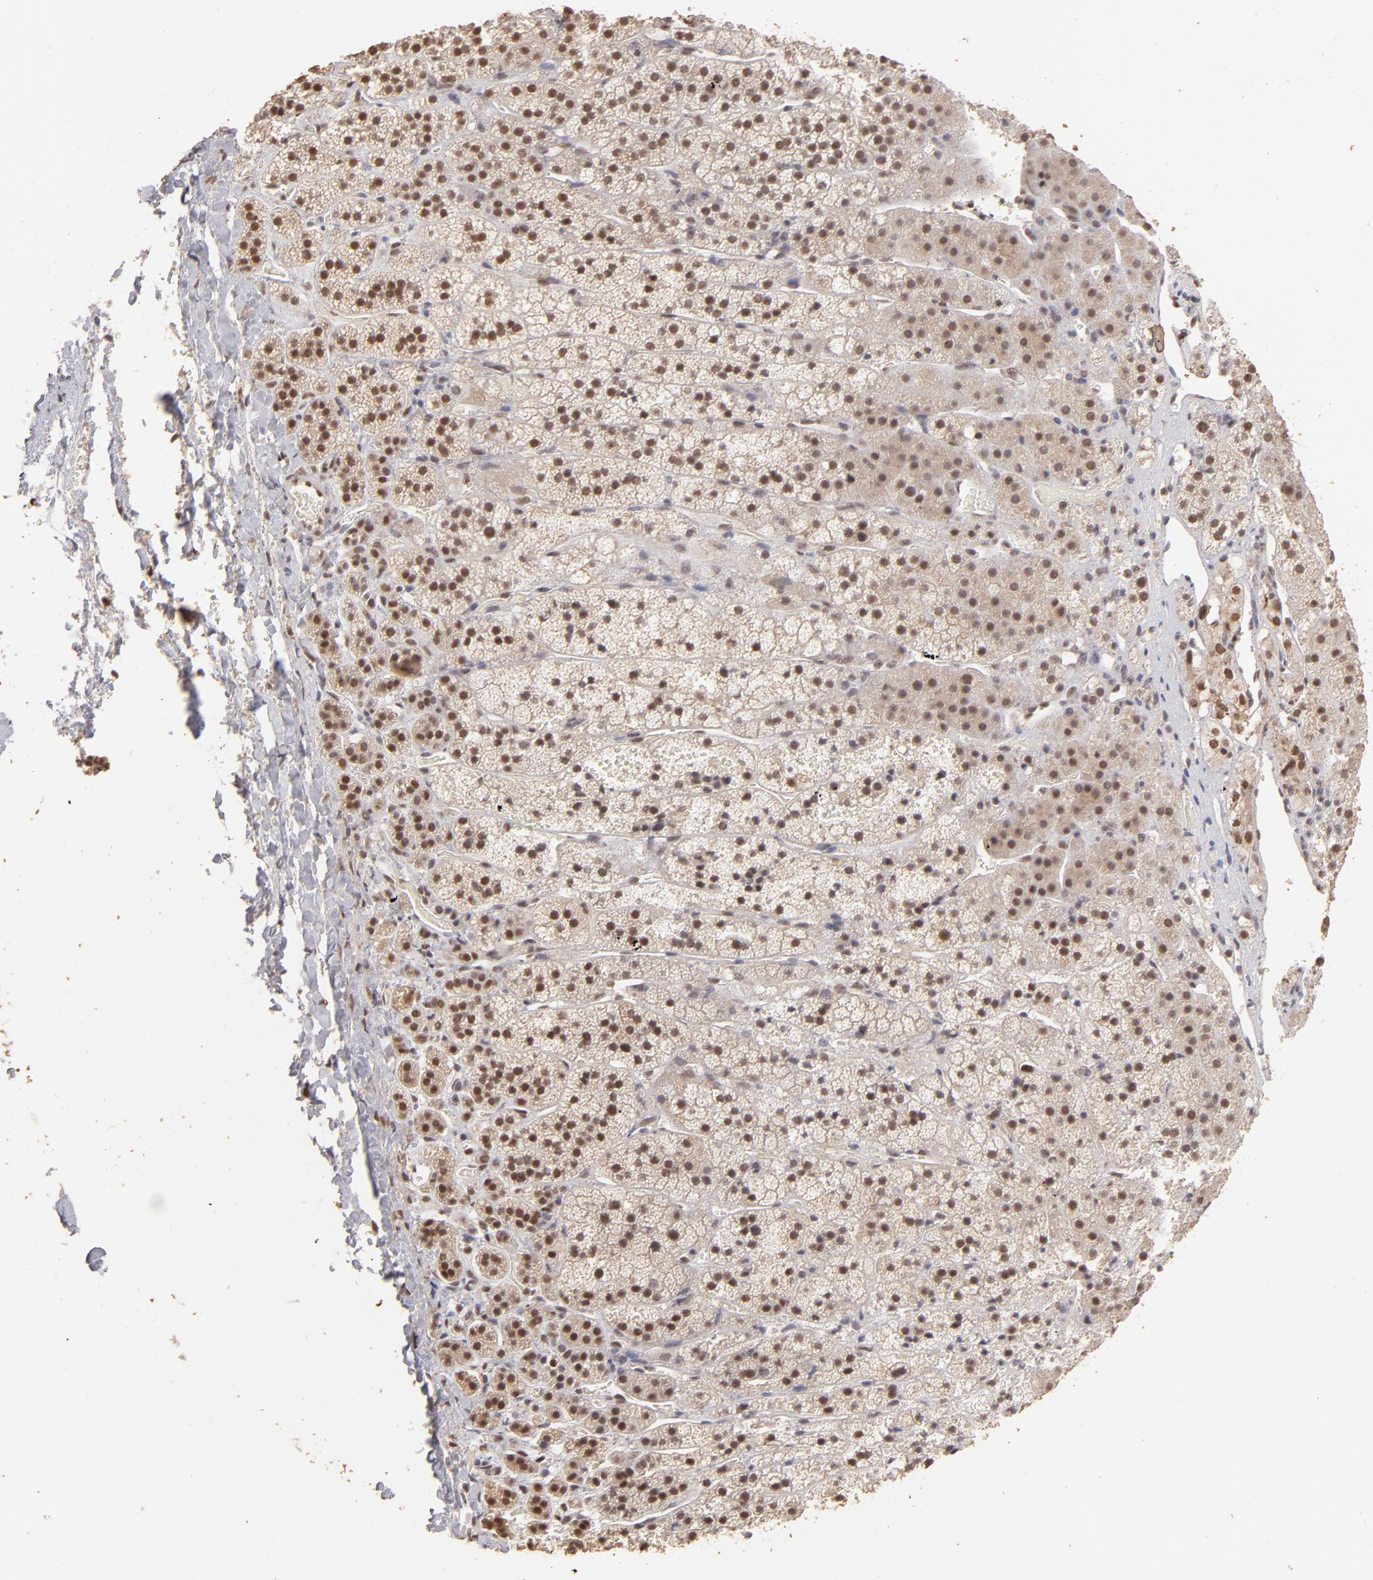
{"staining": {"intensity": "moderate", "quantity": ">75%", "location": "cytoplasmic/membranous,nuclear"}, "tissue": "adrenal gland", "cell_type": "Glandular cells", "image_type": "normal", "snomed": [{"axis": "morphology", "description": "Normal tissue, NOS"}, {"axis": "topography", "description": "Adrenal gland"}], "caption": "Glandular cells show medium levels of moderate cytoplasmic/membranous,nuclear staining in about >75% of cells in benign adrenal gland.", "gene": "CLOCK", "patient": {"sex": "female", "age": 44}}